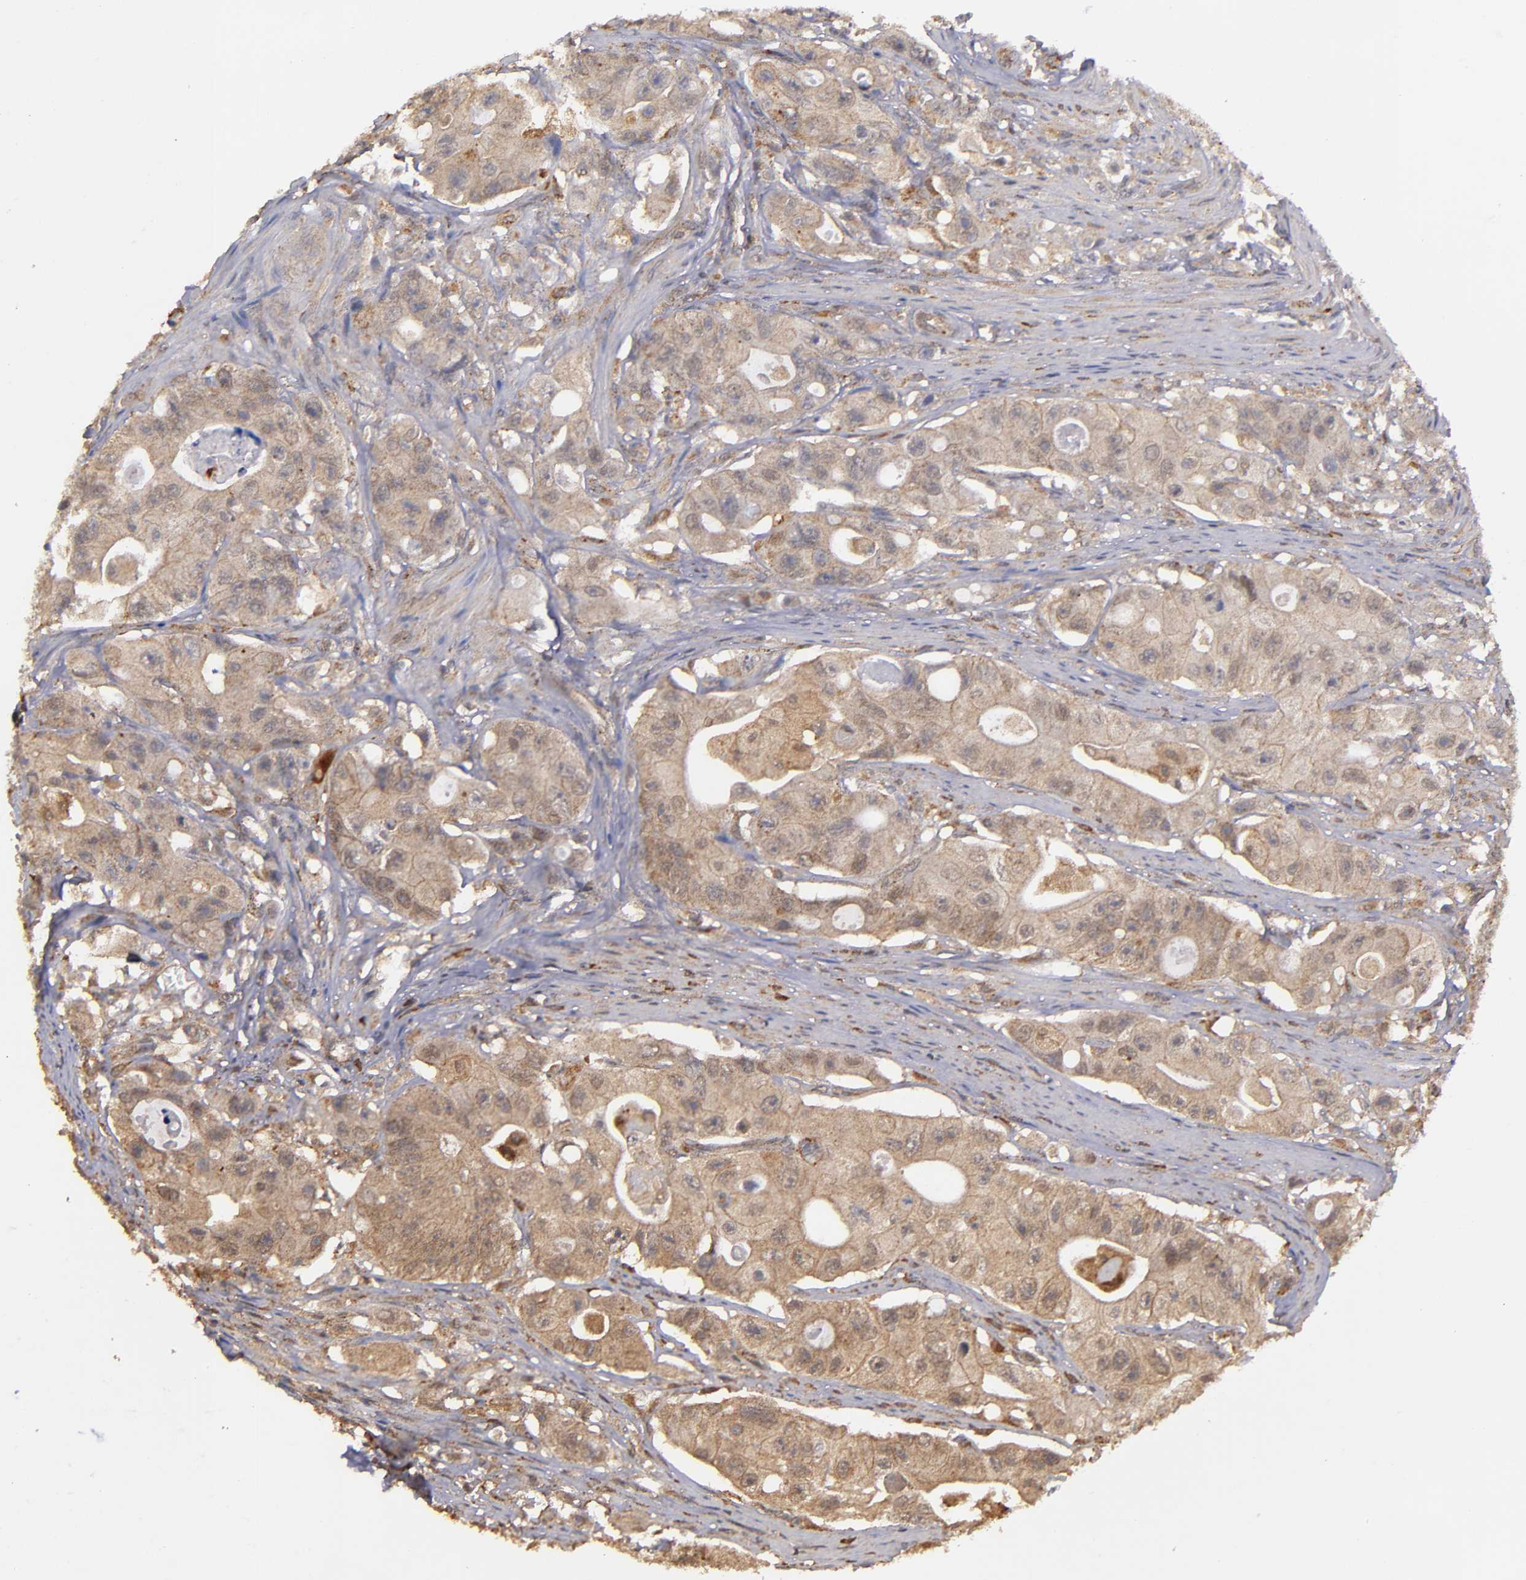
{"staining": {"intensity": "moderate", "quantity": ">75%", "location": "cytoplasmic/membranous,nuclear"}, "tissue": "colorectal cancer", "cell_type": "Tumor cells", "image_type": "cancer", "snomed": [{"axis": "morphology", "description": "Adenocarcinoma, NOS"}, {"axis": "topography", "description": "Colon"}], "caption": "A brown stain shows moderate cytoplasmic/membranous and nuclear staining of a protein in colorectal cancer tumor cells.", "gene": "SIPA1L1", "patient": {"sex": "female", "age": 46}}